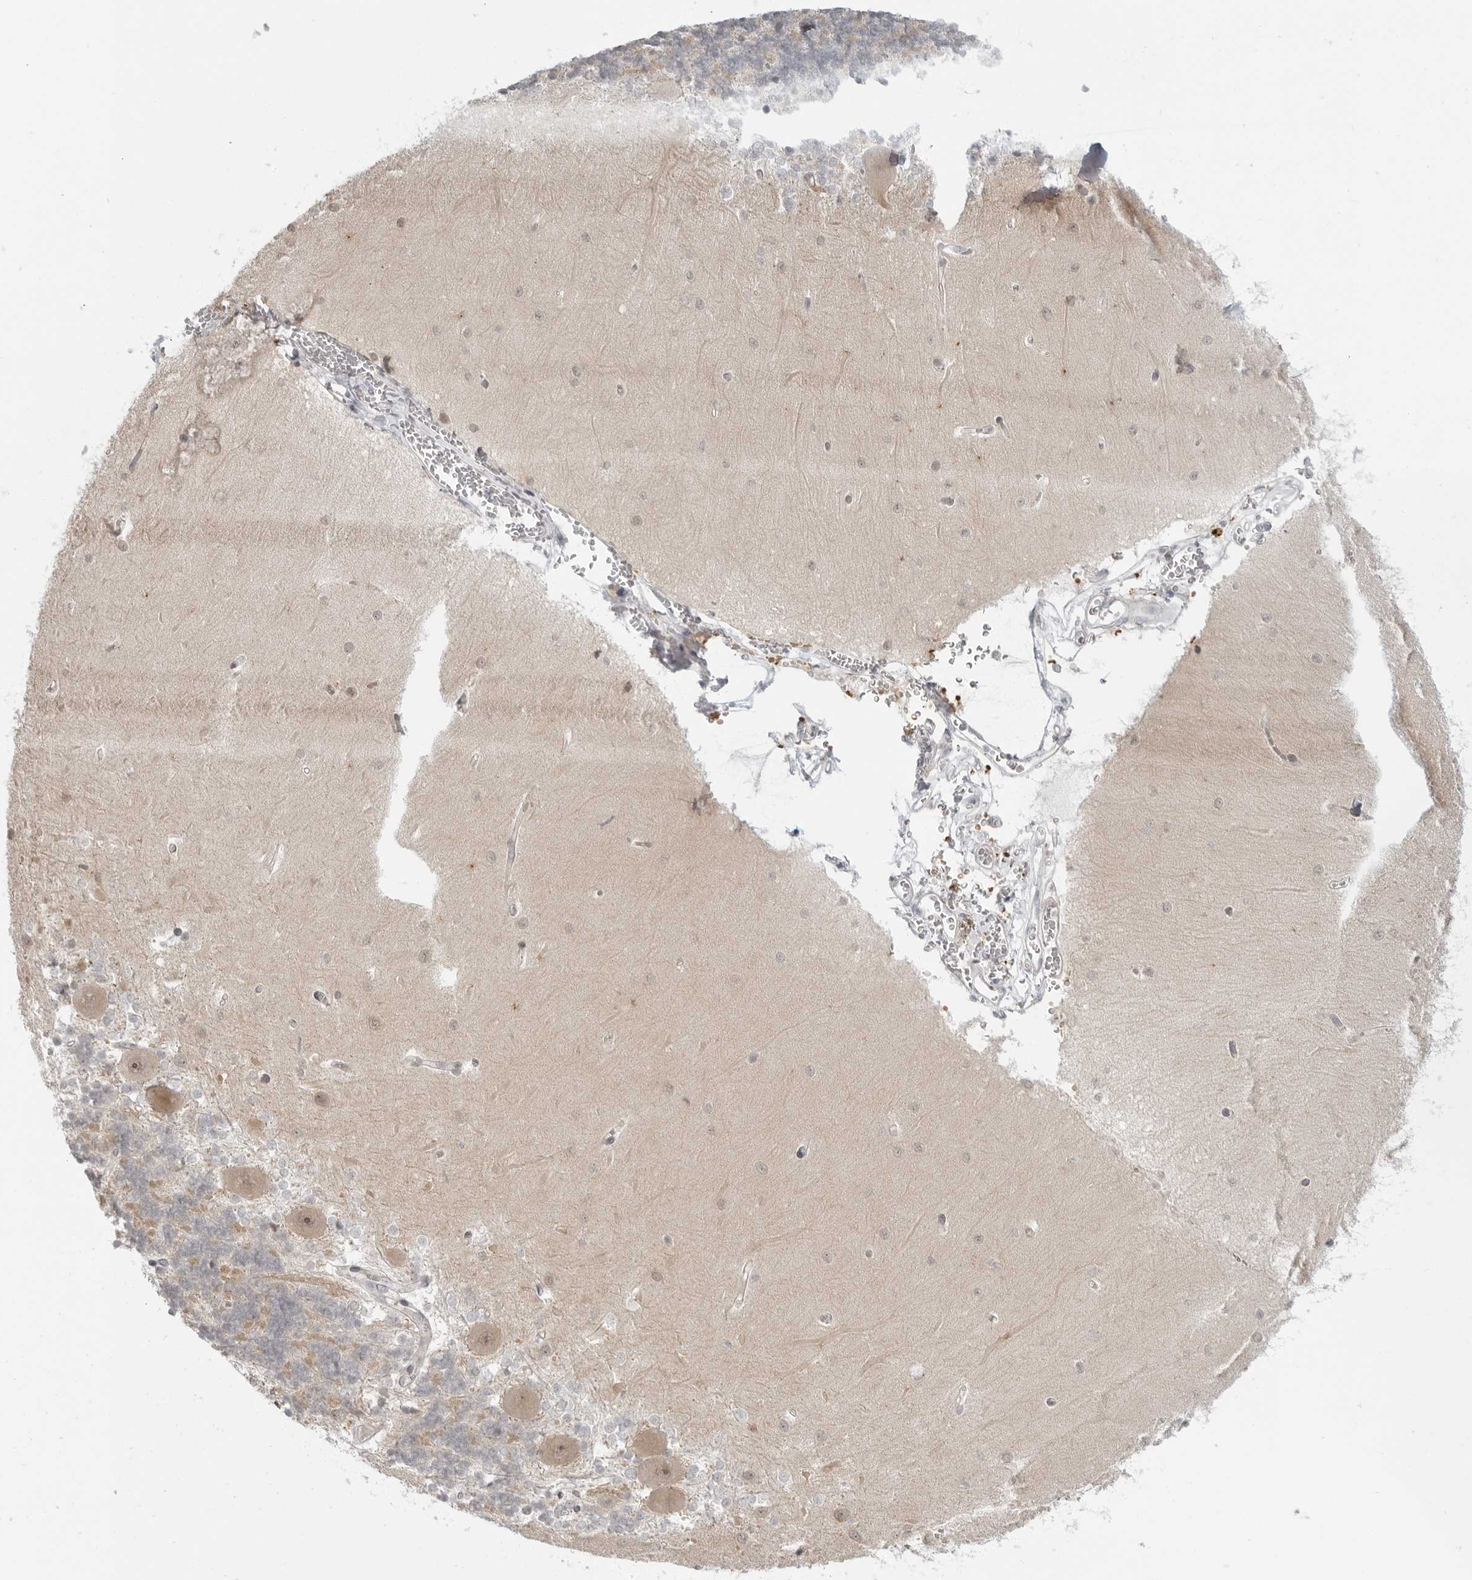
{"staining": {"intensity": "weak", "quantity": "<25%", "location": "cytoplasmic/membranous"}, "tissue": "cerebellum", "cell_type": "Cells in granular layer", "image_type": "normal", "snomed": [{"axis": "morphology", "description": "Normal tissue, NOS"}, {"axis": "topography", "description": "Cerebellum"}], "caption": "Immunohistochemistry micrograph of benign cerebellum: cerebellum stained with DAB (3,3'-diaminobenzidine) demonstrates no significant protein staining in cells in granular layer.", "gene": "SUGCT", "patient": {"sex": "male", "age": 37}}